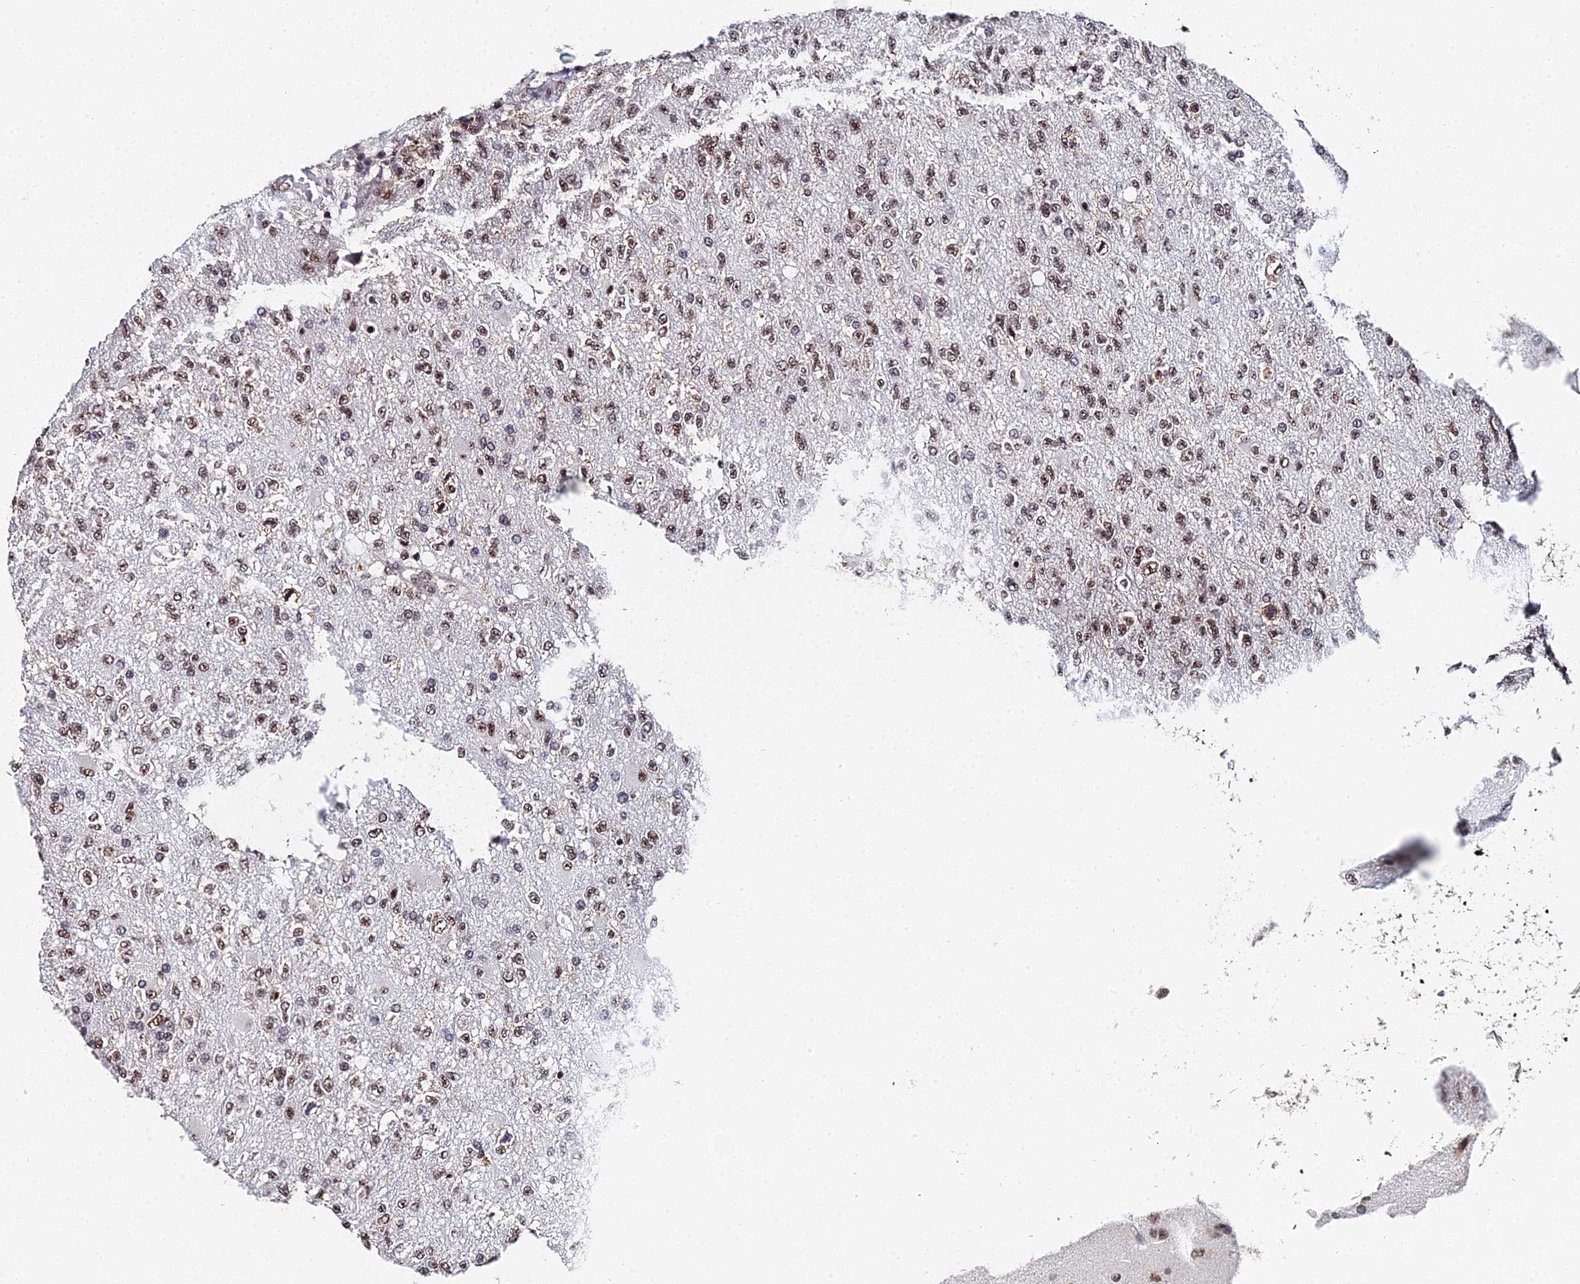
{"staining": {"intensity": "moderate", "quantity": ">75%", "location": "nuclear"}, "tissue": "glioma", "cell_type": "Tumor cells", "image_type": "cancer", "snomed": [{"axis": "morphology", "description": "Glioma, malignant, High grade"}, {"axis": "topography", "description": "Brain"}], "caption": "Immunohistochemistry of malignant high-grade glioma shows medium levels of moderate nuclear staining in about >75% of tumor cells.", "gene": "MAGOHB", "patient": {"sex": "male", "age": 56}}